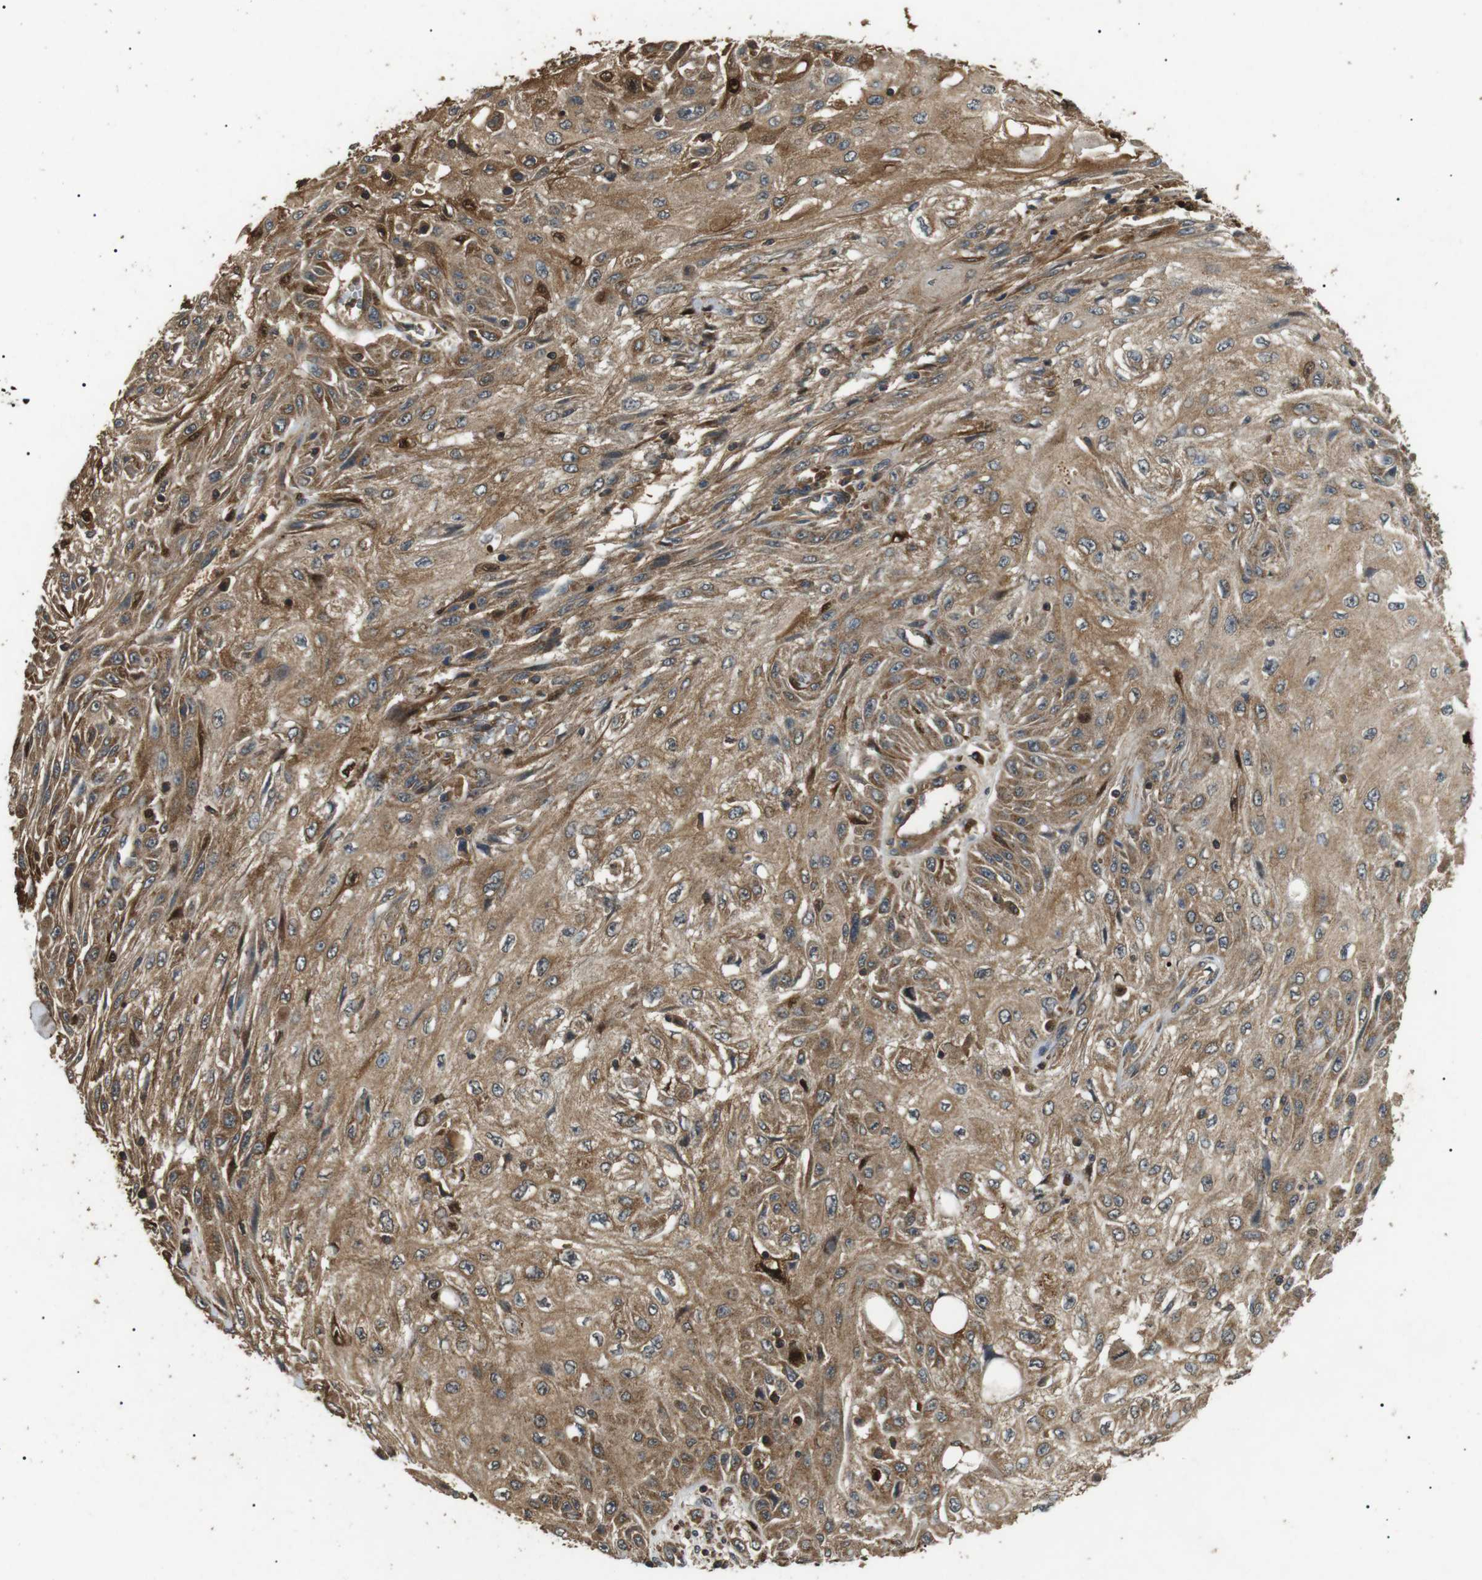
{"staining": {"intensity": "moderate", "quantity": ">75%", "location": "cytoplasmic/membranous"}, "tissue": "skin cancer", "cell_type": "Tumor cells", "image_type": "cancer", "snomed": [{"axis": "morphology", "description": "Squamous cell carcinoma, NOS"}, {"axis": "topography", "description": "Skin"}], "caption": "Protein expression analysis of human squamous cell carcinoma (skin) reveals moderate cytoplasmic/membranous staining in approximately >75% of tumor cells. Using DAB (3,3'-diaminobenzidine) (brown) and hematoxylin (blue) stains, captured at high magnification using brightfield microscopy.", "gene": "TBC1D15", "patient": {"sex": "male", "age": 75}}